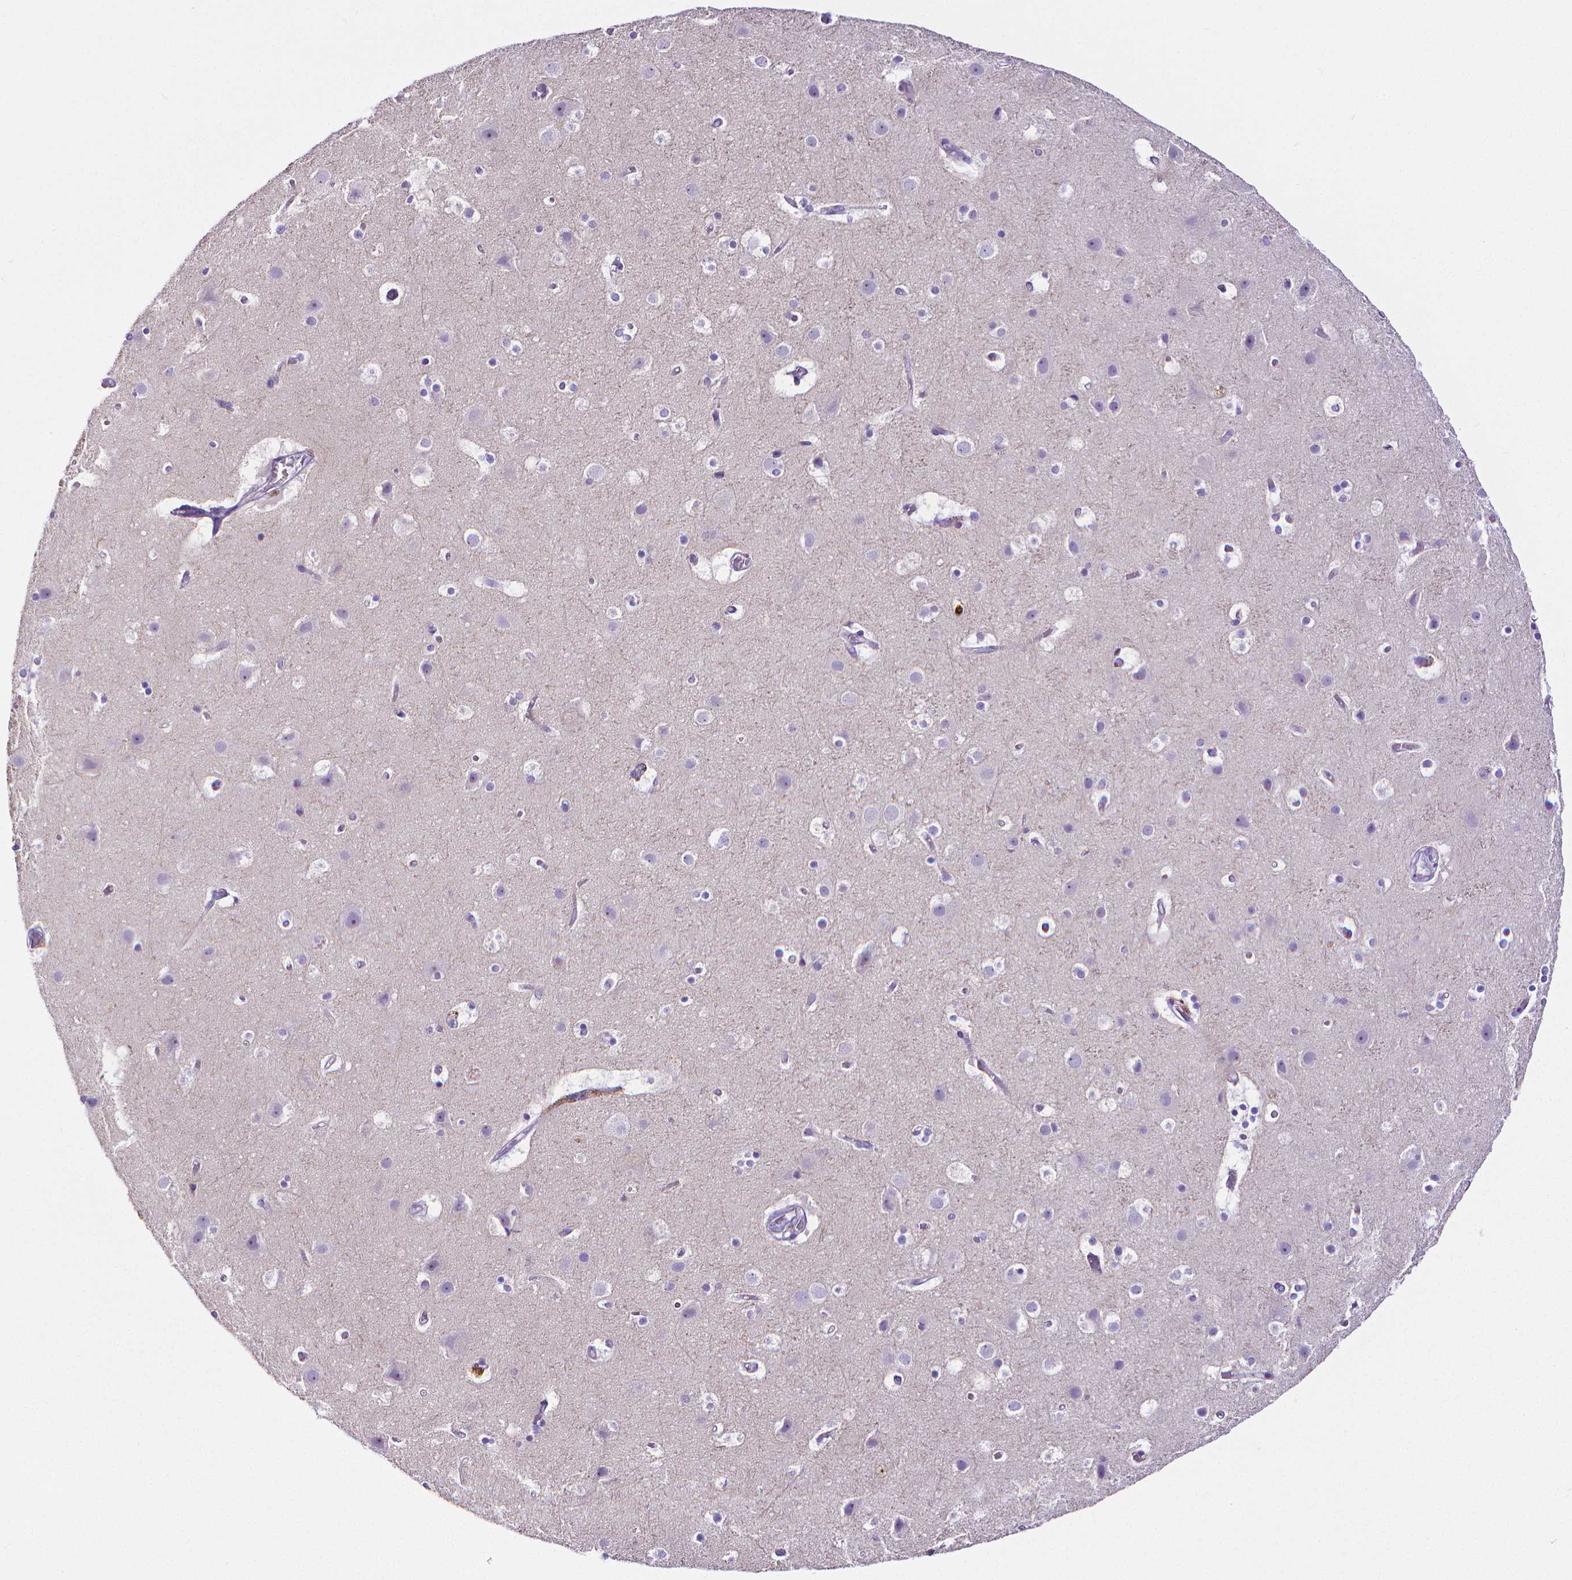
{"staining": {"intensity": "negative", "quantity": "none", "location": "none"}, "tissue": "cerebral cortex", "cell_type": "Endothelial cells", "image_type": "normal", "snomed": [{"axis": "morphology", "description": "Normal tissue, NOS"}, {"axis": "topography", "description": "Cerebral cortex"}], "caption": "A high-resolution micrograph shows immunohistochemistry (IHC) staining of unremarkable cerebral cortex, which demonstrates no significant expression in endothelial cells.", "gene": "MMP9", "patient": {"sex": "female", "age": 52}}